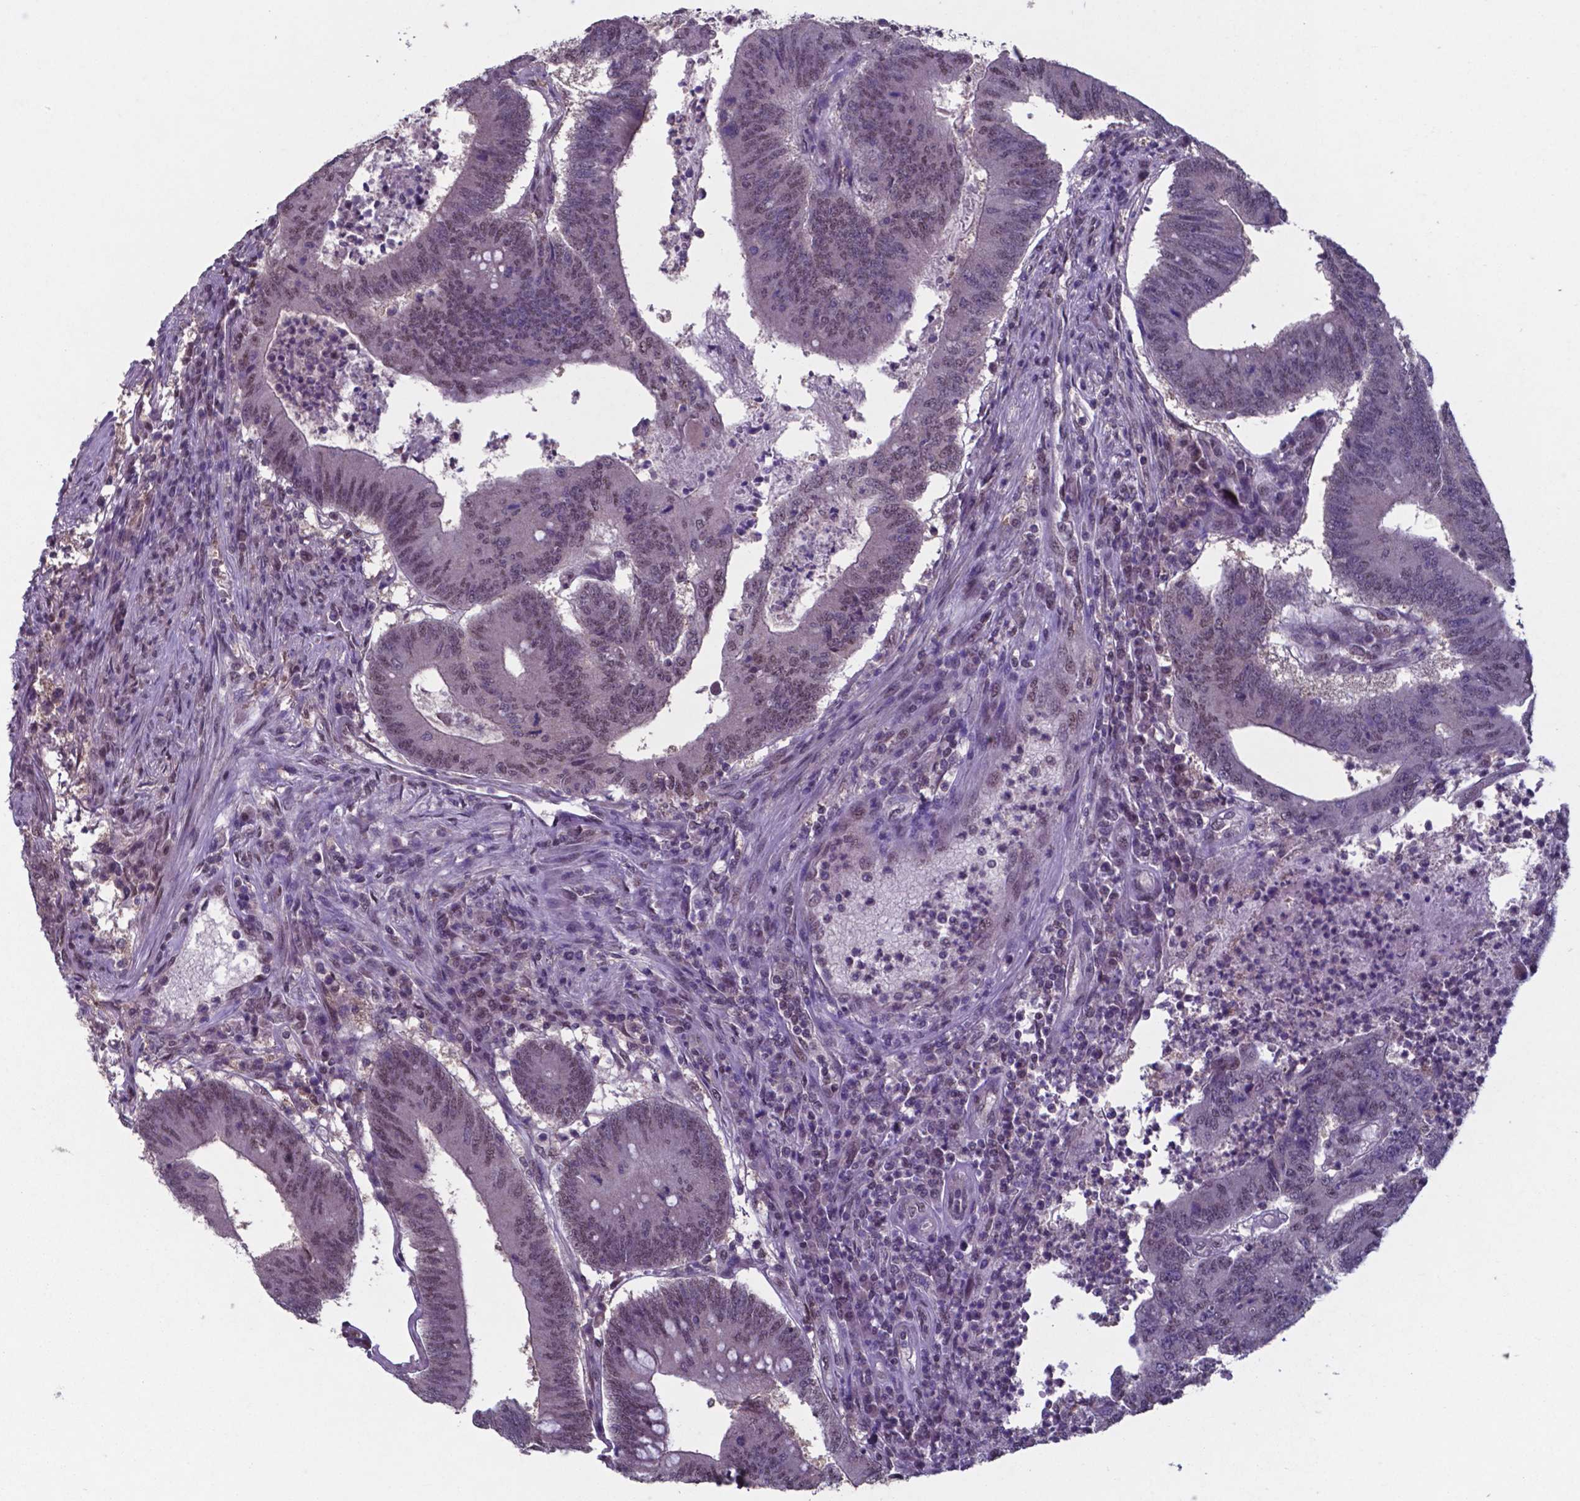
{"staining": {"intensity": "weak", "quantity": "25%-75%", "location": "cytoplasmic/membranous,nuclear"}, "tissue": "colorectal cancer", "cell_type": "Tumor cells", "image_type": "cancer", "snomed": [{"axis": "morphology", "description": "Adenocarcinoma, NOS"}, {"axis": "topography", "description": "Colon"}], "caption": "Colorectal adenocarcinoma was stained to show a protein in brown. There is low levels of weak cytoplasmic/membranous and nuclear staining in about 25%-75% of tumor cells. (brown staining indicates protein expression, while blue staining denotes nuclei).", "gene": "UBA1", "patient": {"sex": "female", "age": 70}}